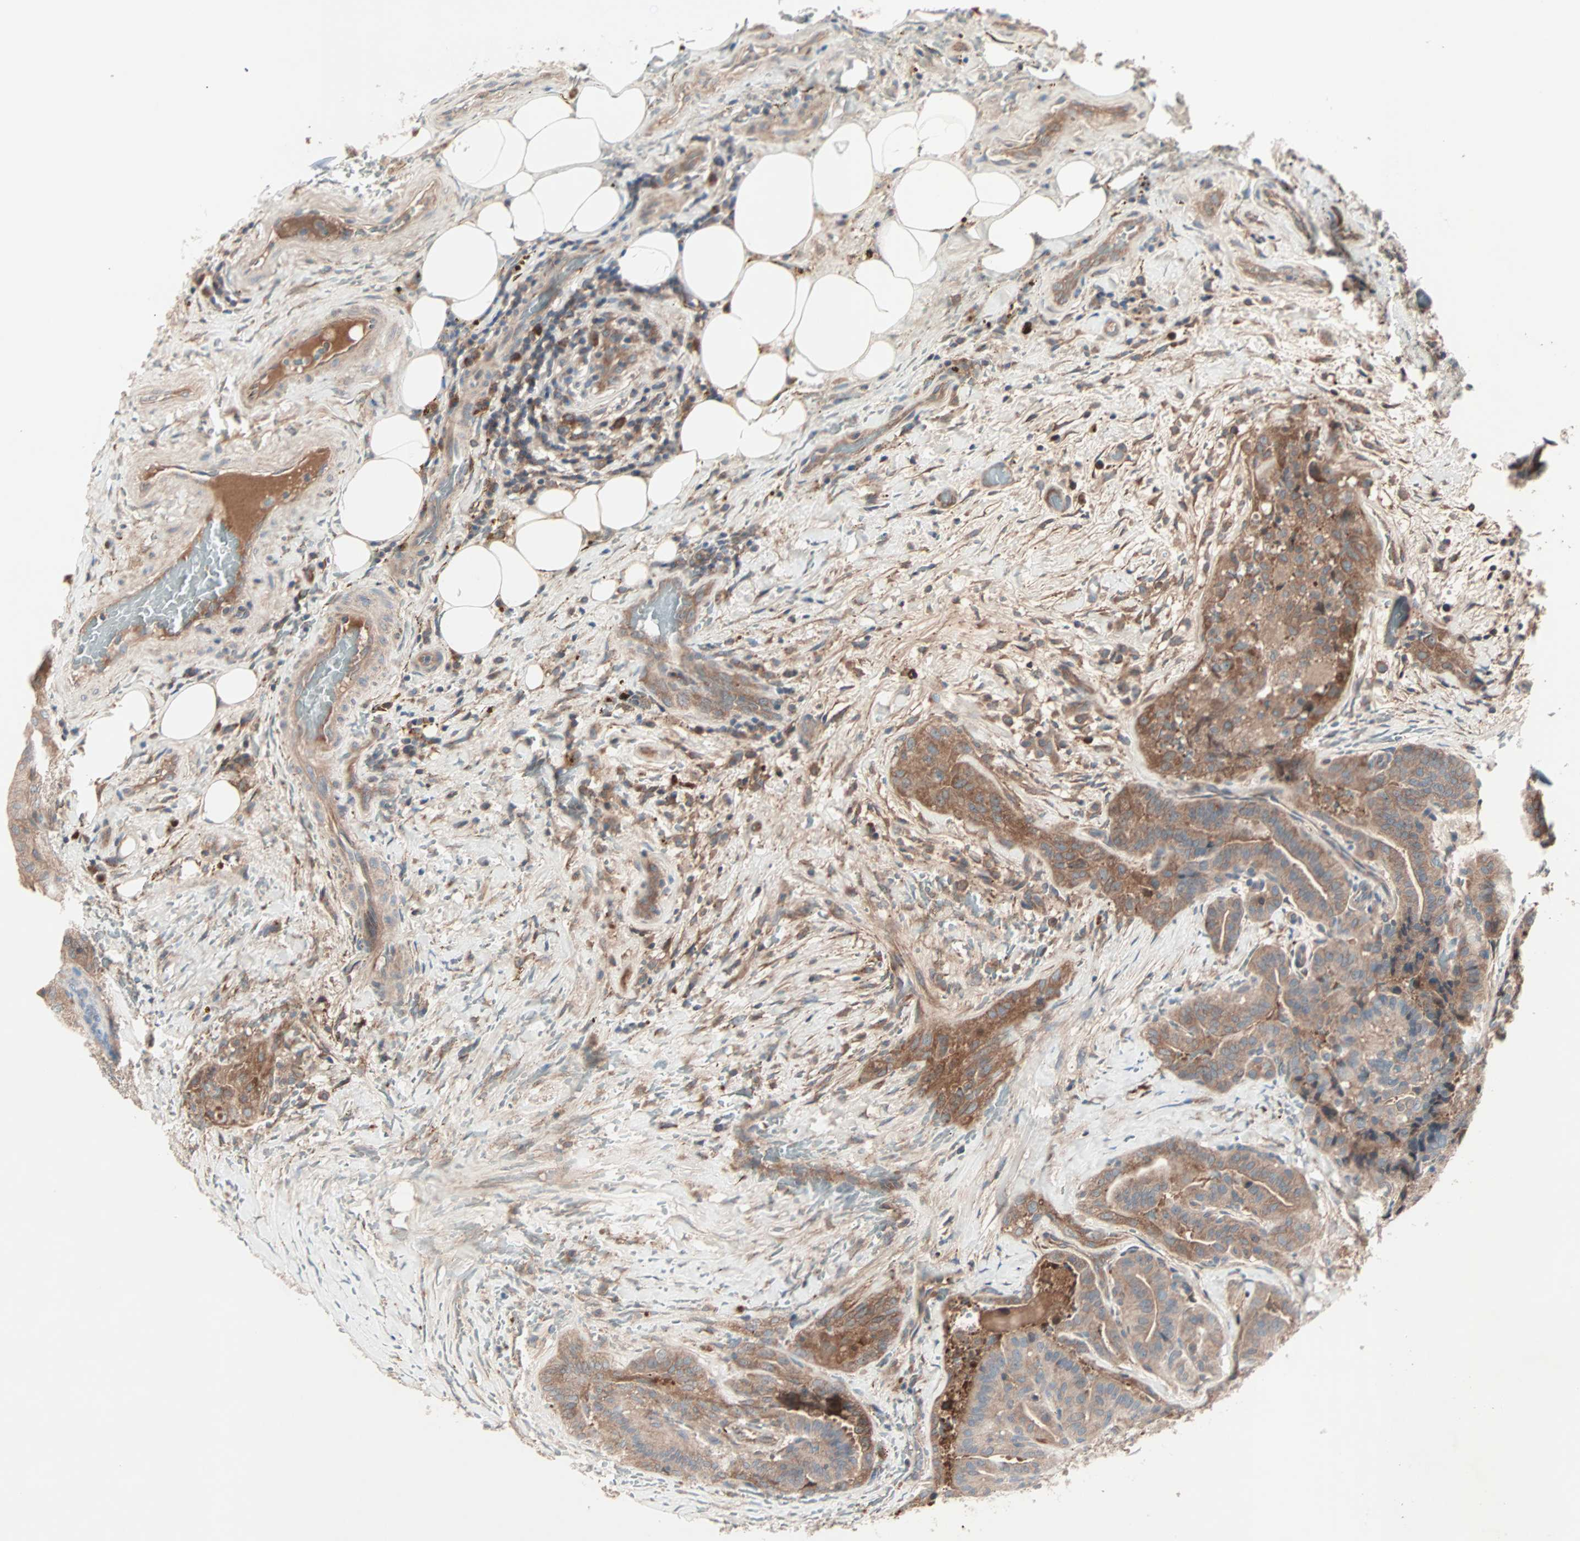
{"staining": {"intensity": "moderate", "quantity": ">75%", "location": "cytoplasmic/membranous"}, "tissue": "thyroid cancer", "cell_type": "Tumor cells", "image_type": "cancer", "snomed": [{"axis": "morphology", "description": "Papillary adenocarcinoma, NOS"}, {"axis": "topography", "description": "Thyroid gland"}], "caption": "IHC staining of thyroid cancer (papillary adenocarcinoma), which displays medium levels of moderate cytoplasmic/membranous positivity in about >75% of tumor cells indicating moderate cytoplasmic/membranous protein expression. The staining was performed using DAB (3,3'-diaminobenzidine) (brown) for protein detection and nuclei were counterstained in hematoxylin (blue).", "gene": "CAD", "patient": {"sex": "male", "age": 77}}